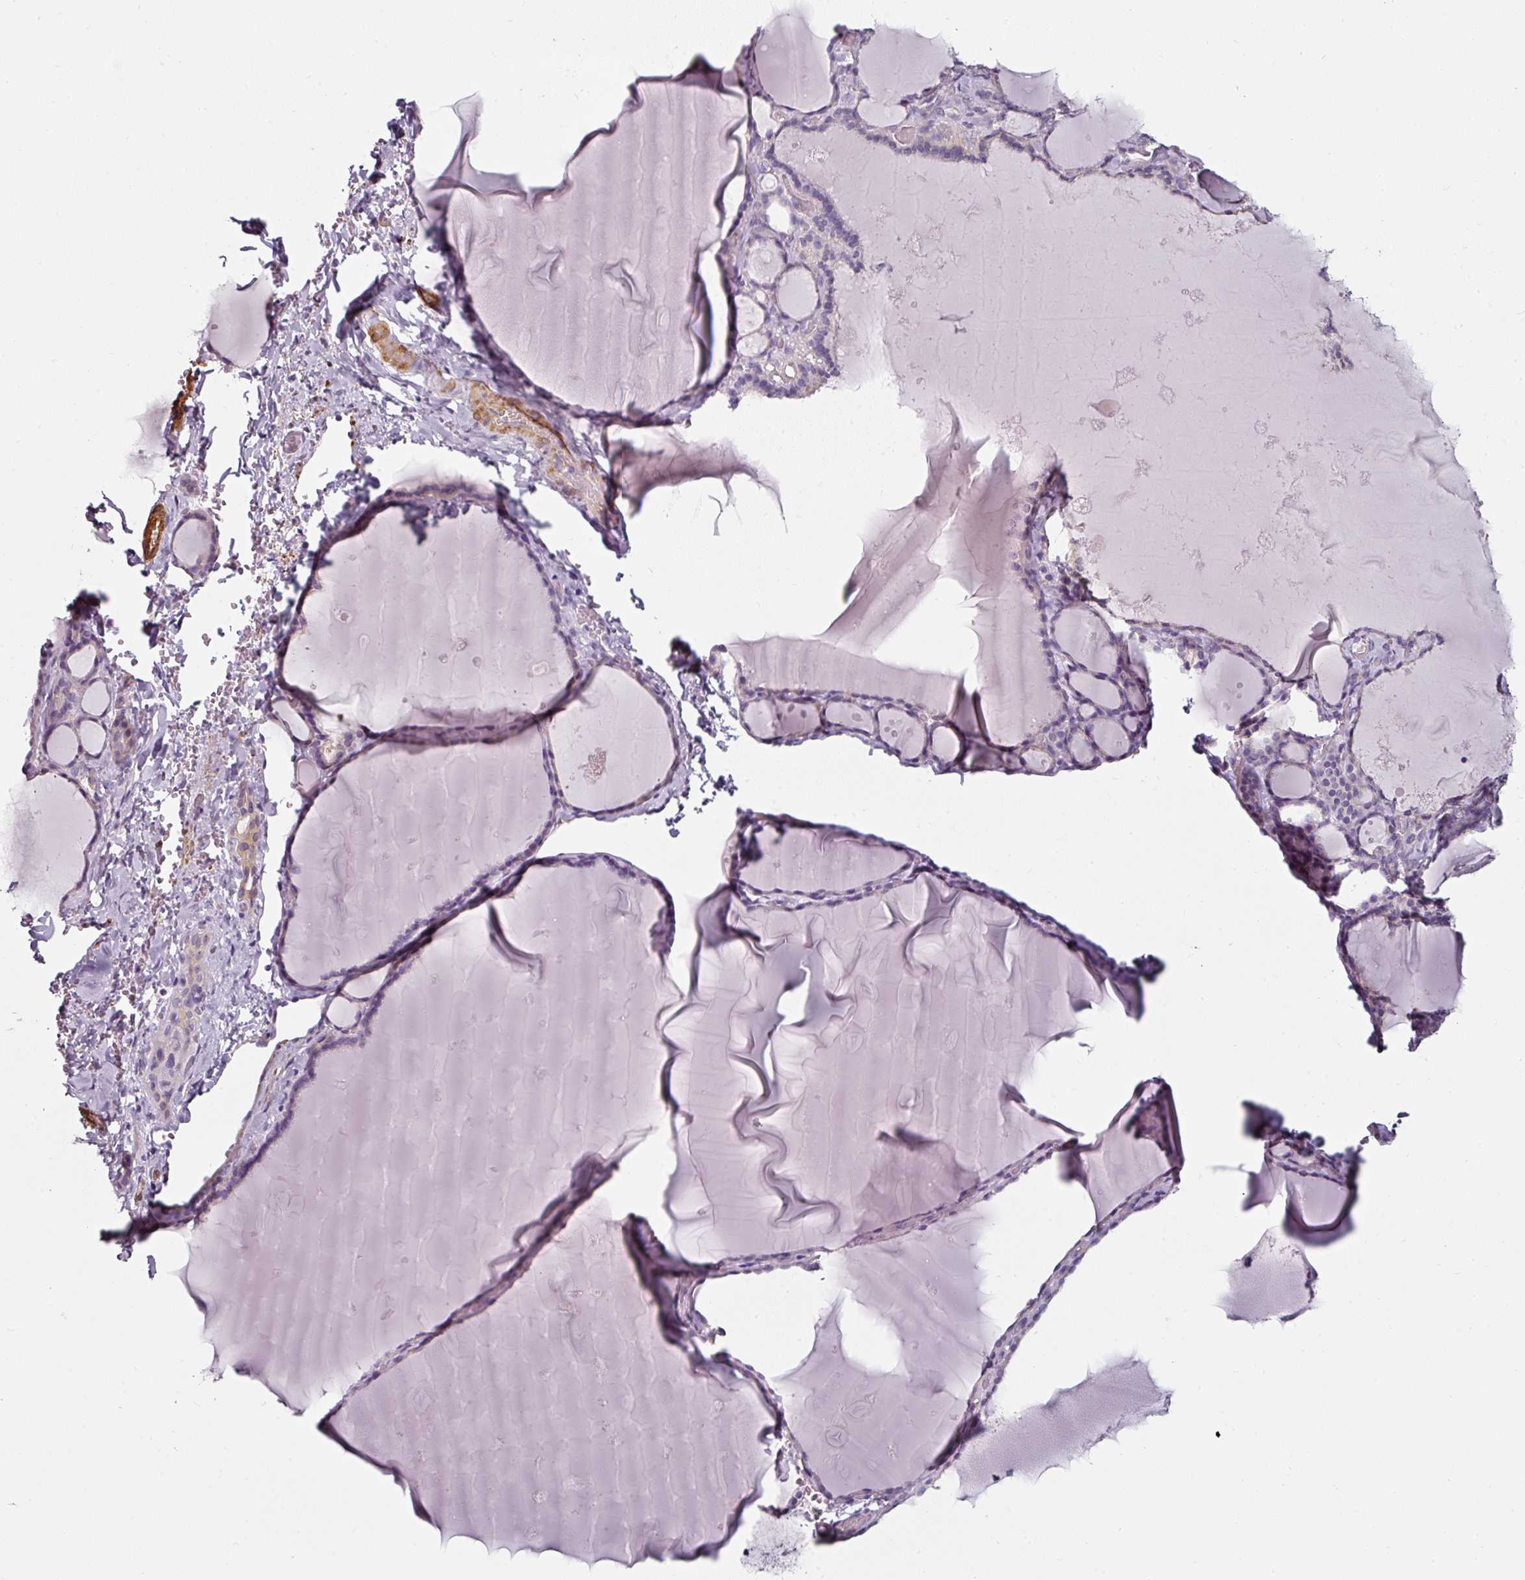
{"staining": {"intensity": "weak", "quantity": "25%-75%", "location": "cytoplasmic/membranous"}, "tissue": "thyroid gland", "cell_type": "Glandular cells", "image_type": "normal", "snomed": [{"axis": "morphology", "description": "Normal tissue, NOS"}, {"axis": "topography", "description": "Thyroid gland"}], "caption": "Immunohistochemistry image of normal thyroid gland: thyroid gland stained using immunohistochemistry (IHC) reveals low levels of weak protein expression localized specifically in the cytoplasmic/membranous of glandular cells, appearing as a cytoplasmic/membranous brown color.", "gene": "CAP2", "patient": {"sex": "female", "age": 49}}